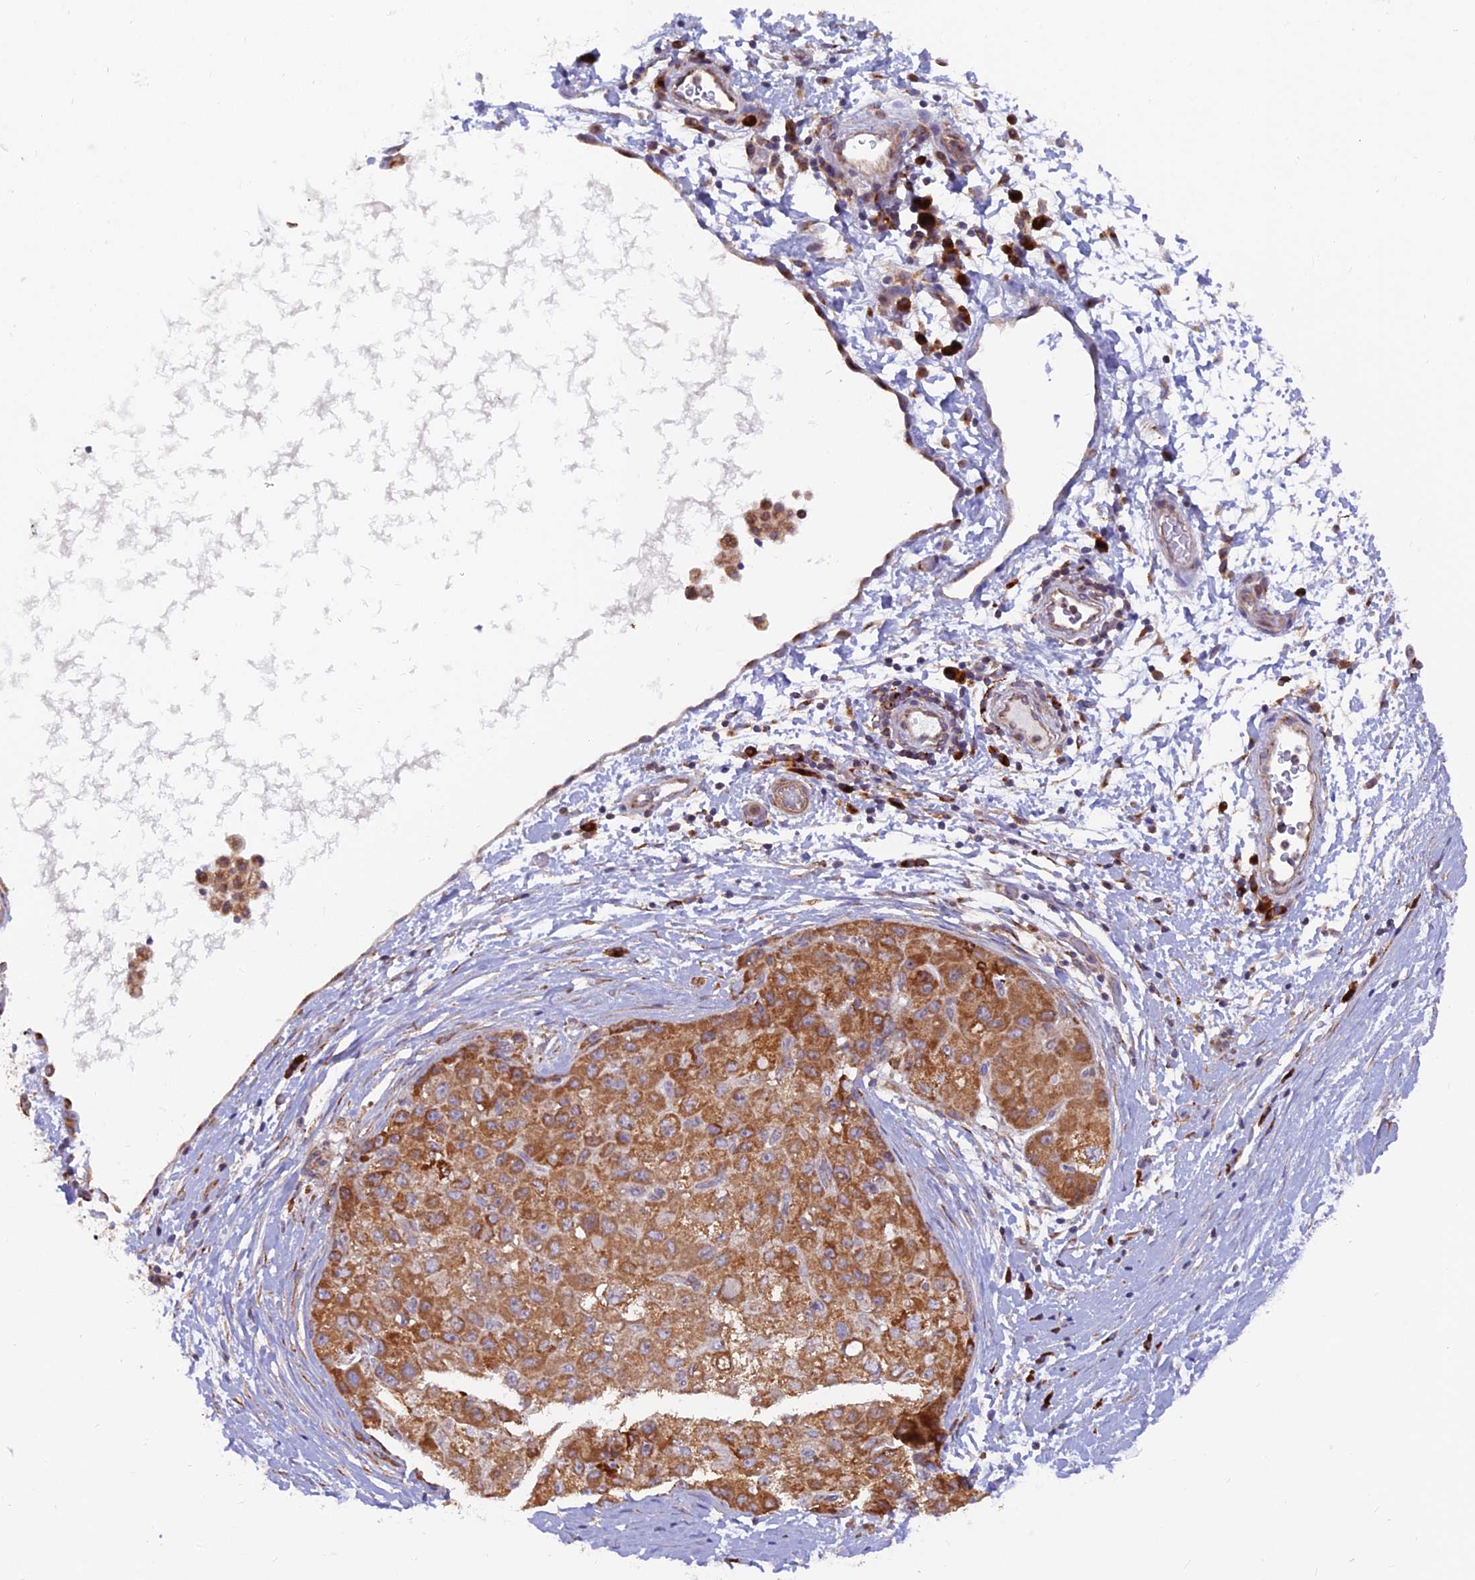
{"staining": {"intensity": "moderate", "quantity": ">75%", "location": "cytoplasmic/membranous"}, "tissue": "liver cancer", "cell_type": "Tumor cells", "image_type": "cancer", "snomed": [{"axis": "morphology", "description": "Carcinoma, Hepatocellular, NOS"}, {"axis": "topography", "description": "Liver"}], "caption": "Moderate cytoplasmic/membranous protein positivity is present in approximately >75% of tumor cells in liver cancer (hepatocellular carcinoma).", "gene": "TBC1D20", "patient": {"sex": "male", "age": 80}}